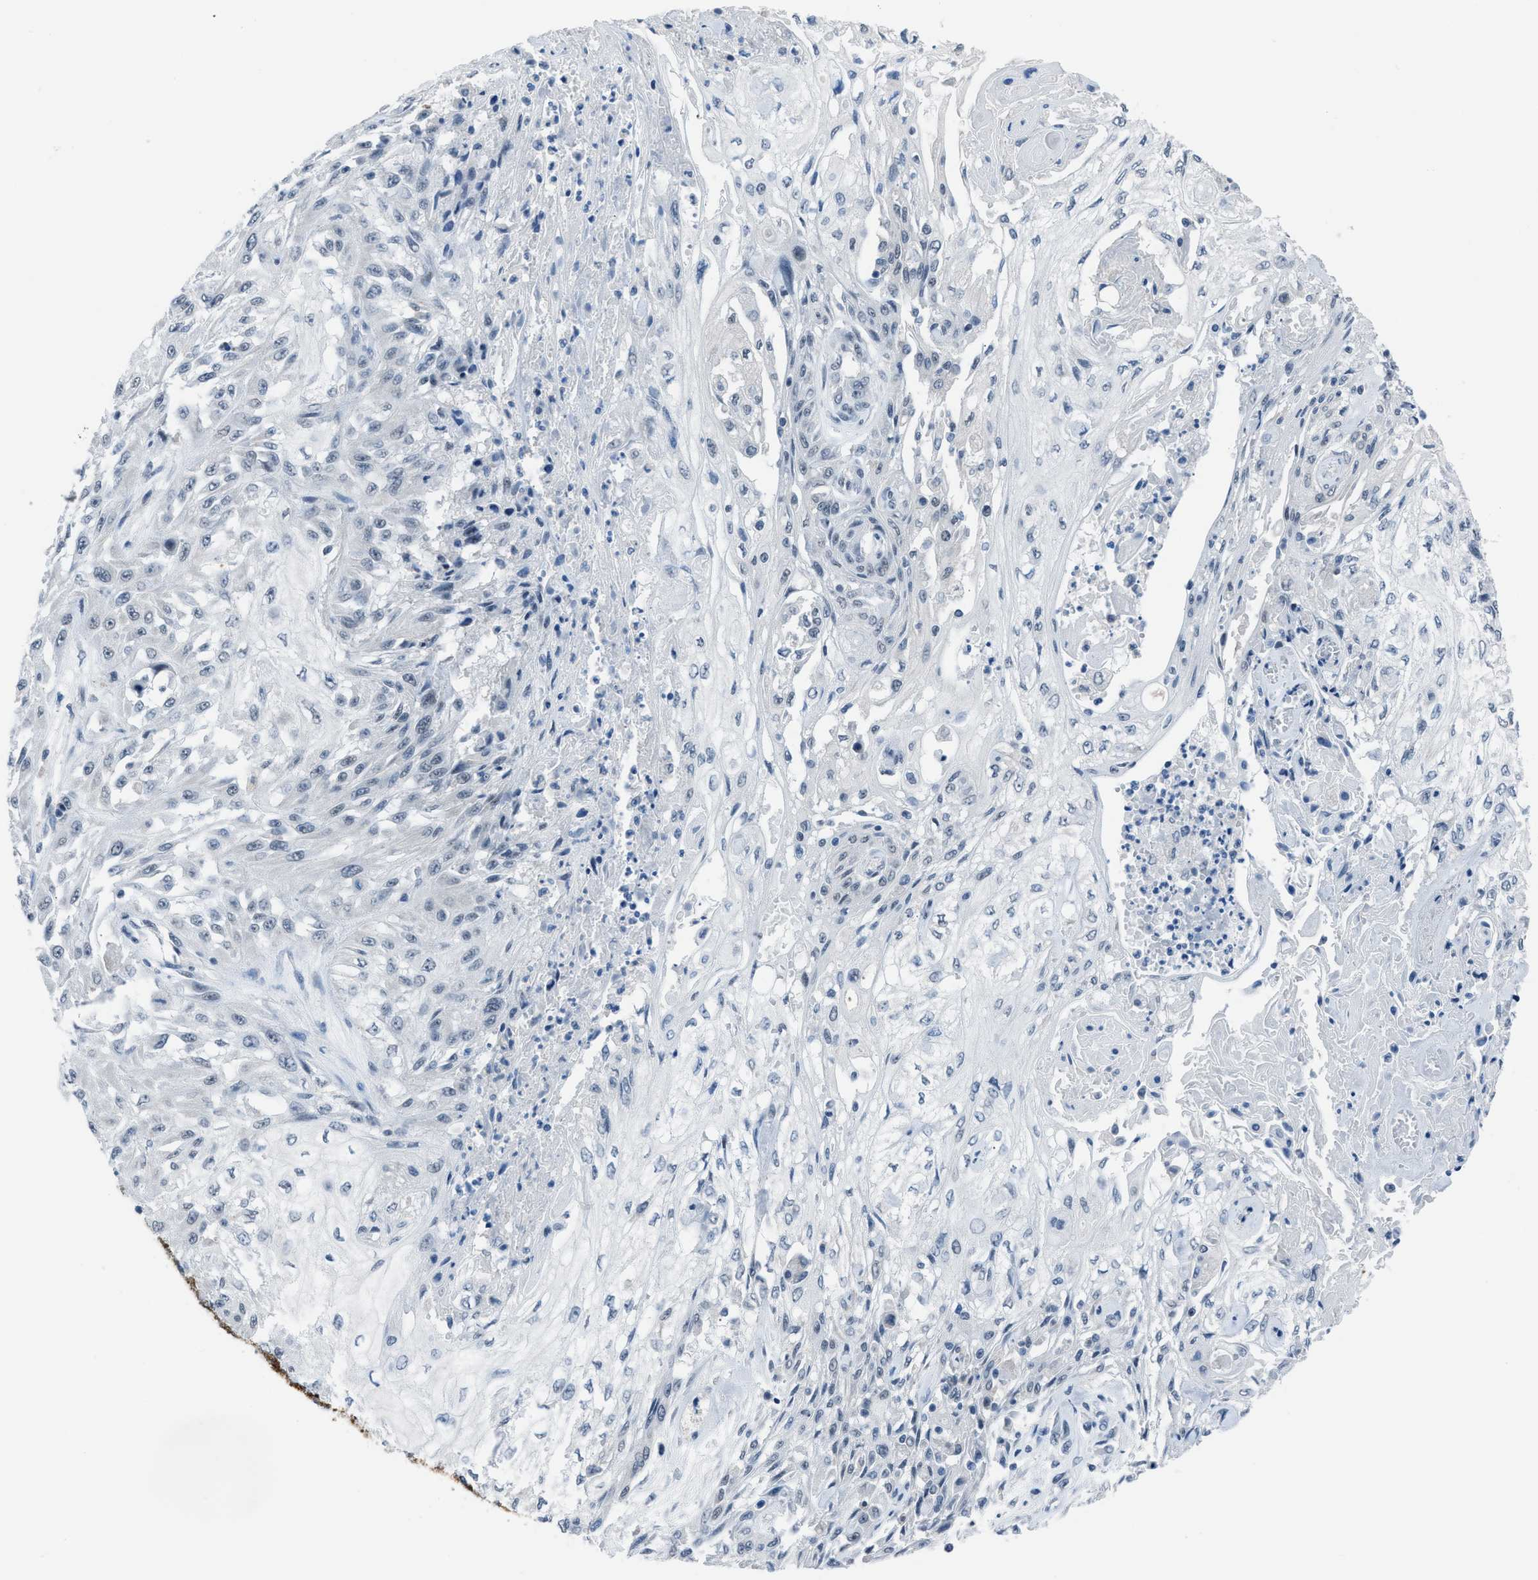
{"staining": {"intensity": "negative", "quantity": "none", "location": "none"}, "tissue": "skin cancer", "cell_type": "Tumor cells", "image_type": "cancer", "snomed": [{"axis": "morphology", "description": "Squamous cell carcinoma, NOS"}, {"axis": "morphology", "description": "Squamous cell carcinoma, metastatic, NOS"}, {"axis": "topography", "description": "Skin"}, {"axis": "topography", "description": "Lymph node"}], "caption": "Tumor cells are negative for protein expression in human squamous cell carcinoma (skin).", "gene": "ANAPC11", "patient": {"sex": "male", "age": 75}}